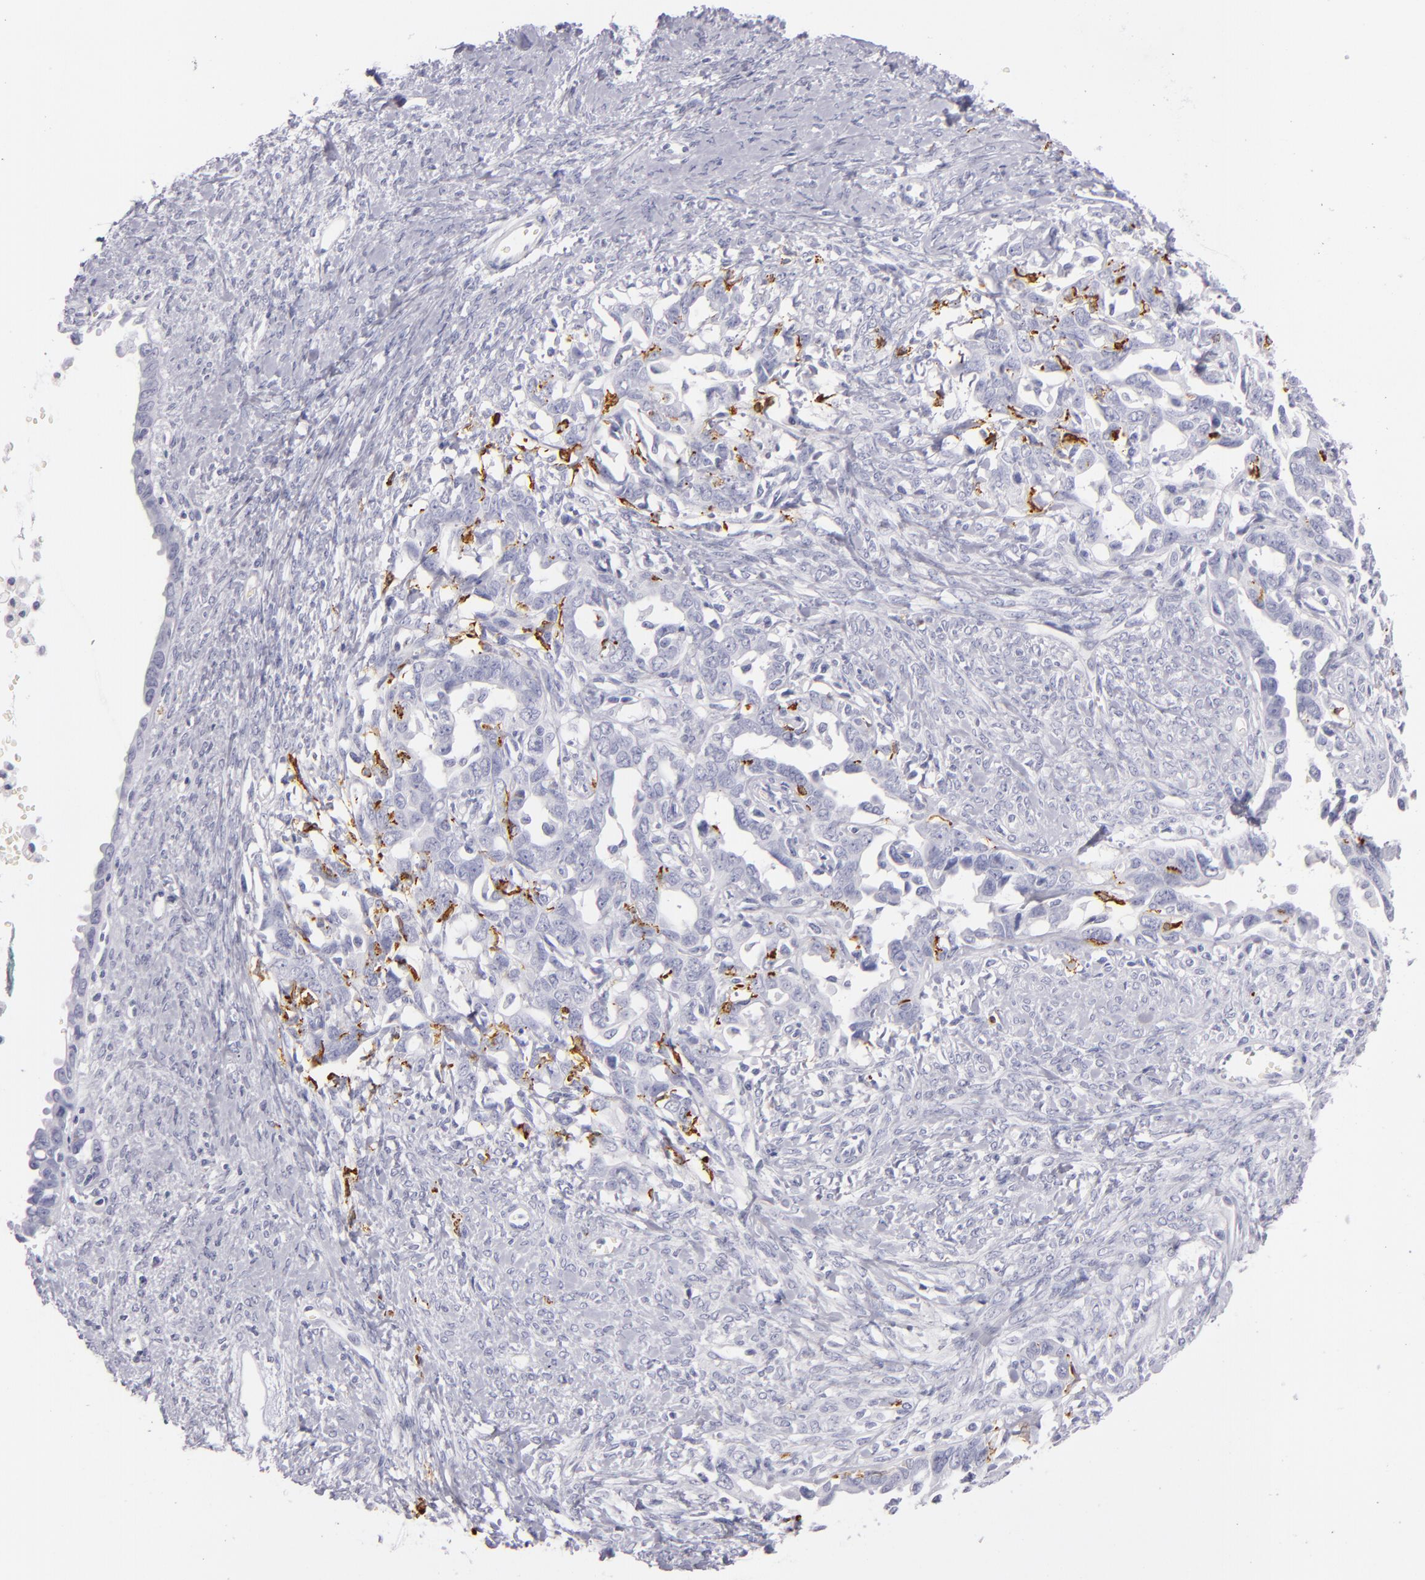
{"staining": {"intensity": "negative", "quantity": "none", "location": "none"}, "tissue": "ovarian cancer", "cell_type": "Tumor cells", "image_type": "cancer", "snomed": [{"axis": "morphology", "description": "Cystadenocarcinoma, serous, NOS"}, {"axis": "topography", "description": "Ovary"}], "caption": "The immunohistochemistry (IHC) photomicrograph has no significant staining in tumor cells of serous cystadenocarcinoma (ovarian) tissue.", "gene": "CD207", "patient": {"sex": "female", "age": 69}}